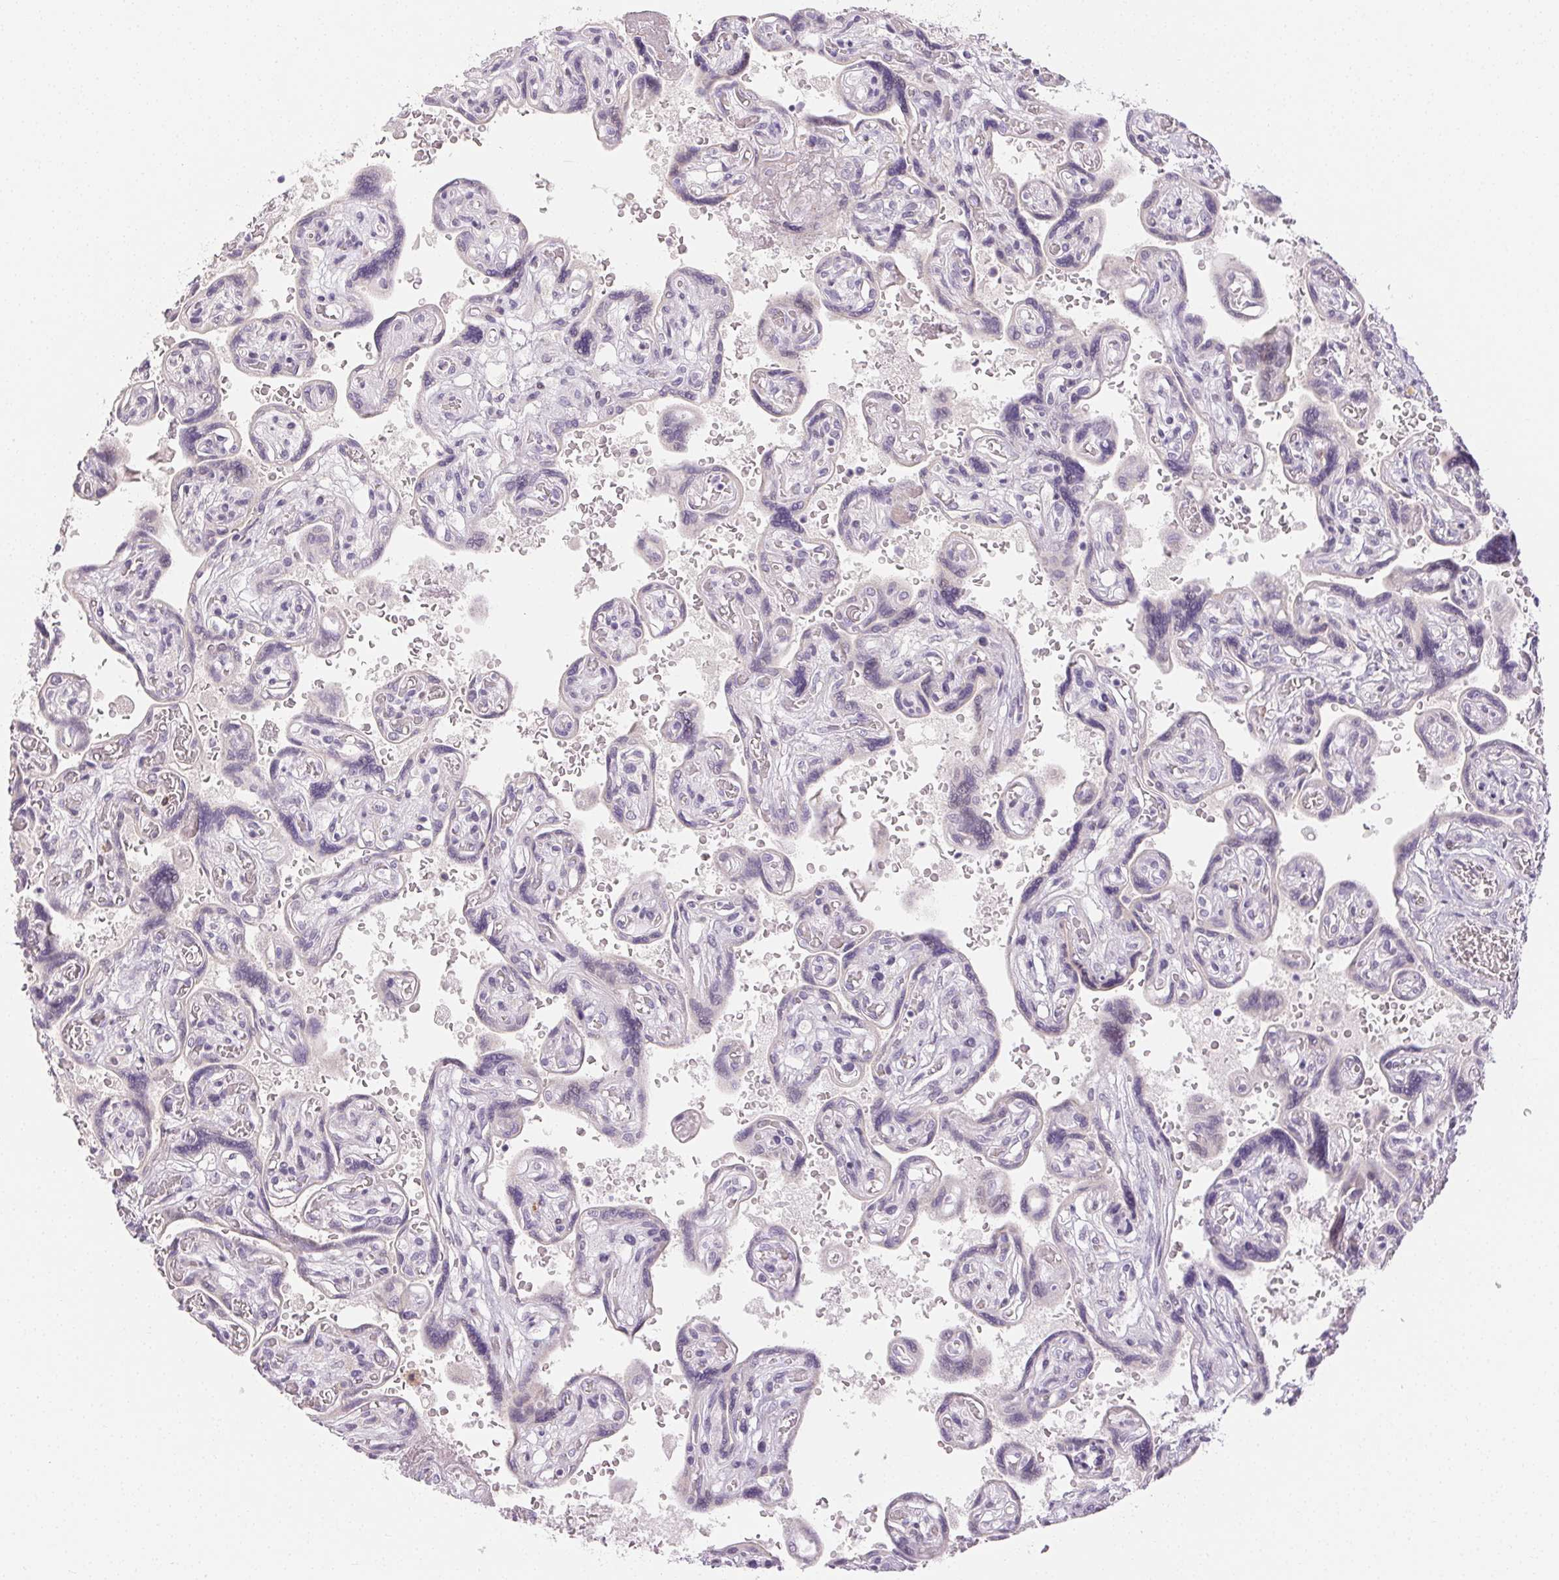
{"staining": {"intensity": "negative", "quantity": "none", "location": "none"}, "tissue": "placenta", "cell_type": "Decidual cells", "image_type": "normal", "snomed": [{"axis": "morphology", "description": "Normal tissue, NOS"}, {"axis": "topography", "description": "Placenta"}], "caption": "Decidual cells are negative for protein expression in benign human placenta. (Stains: DAB immunohistochemistry with hematoxylin counter stain, Microscopy: brightfield microscopy at high magnification).", "gene": "RPGRIP1", "patient": {"sex": "female", "age": 32}}